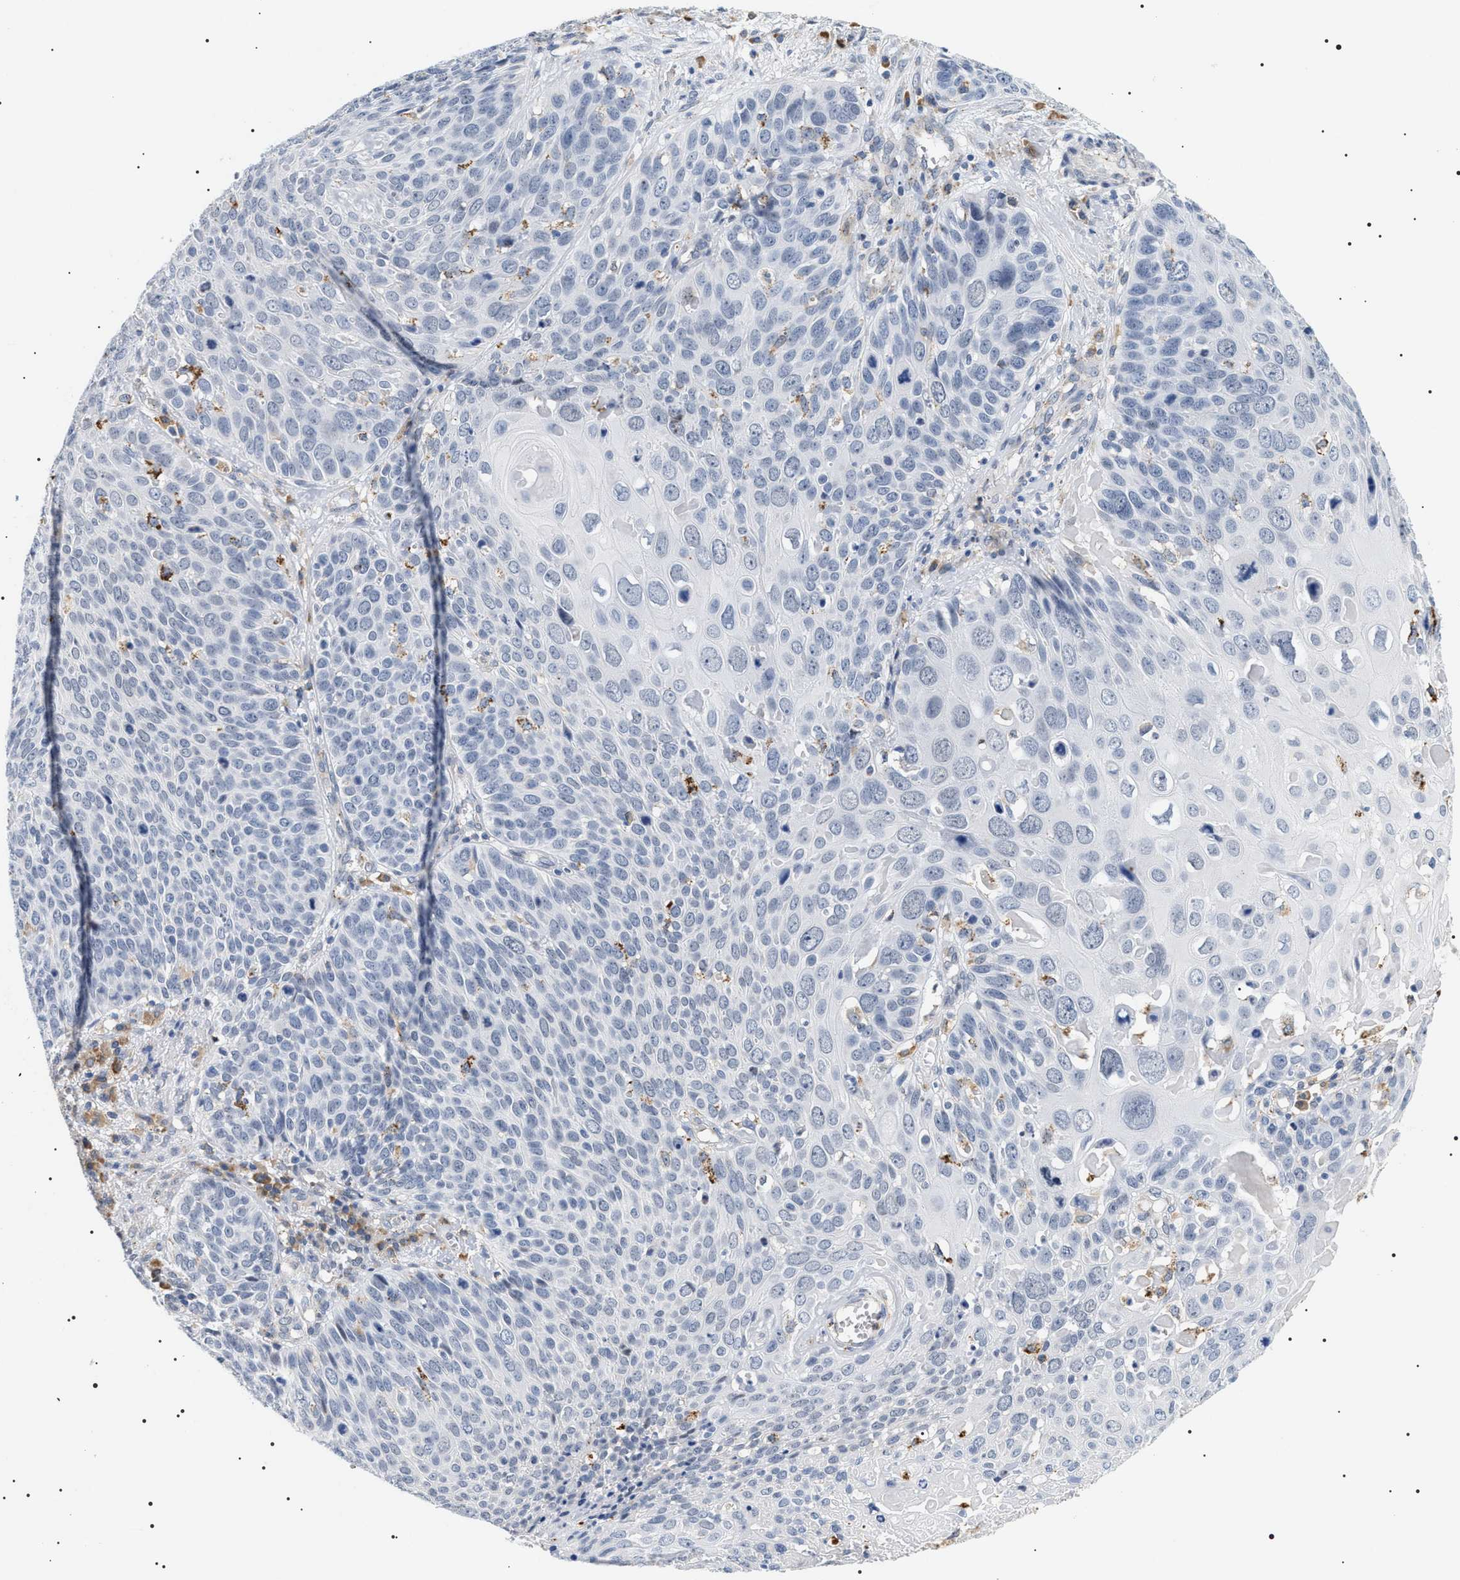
{"staining": {"intensity": "negative", "quantity": "none", "location": "none"}, "tissue": "cervical cancer", "cell_type": "Tumor cells", "image_type": "cancer", "snomed": [{"axis": "morphology", "description": "Squamous cell carcinoma, NOS"}, {"axis": "topography", "description": "Cervix"}], "caption": "Cervical cancer was stained to show a protein in brown. There is no significant expression in tumor cells.", "gene": "HSD17B11", "patient": {"sex": "female", "age": 74}}